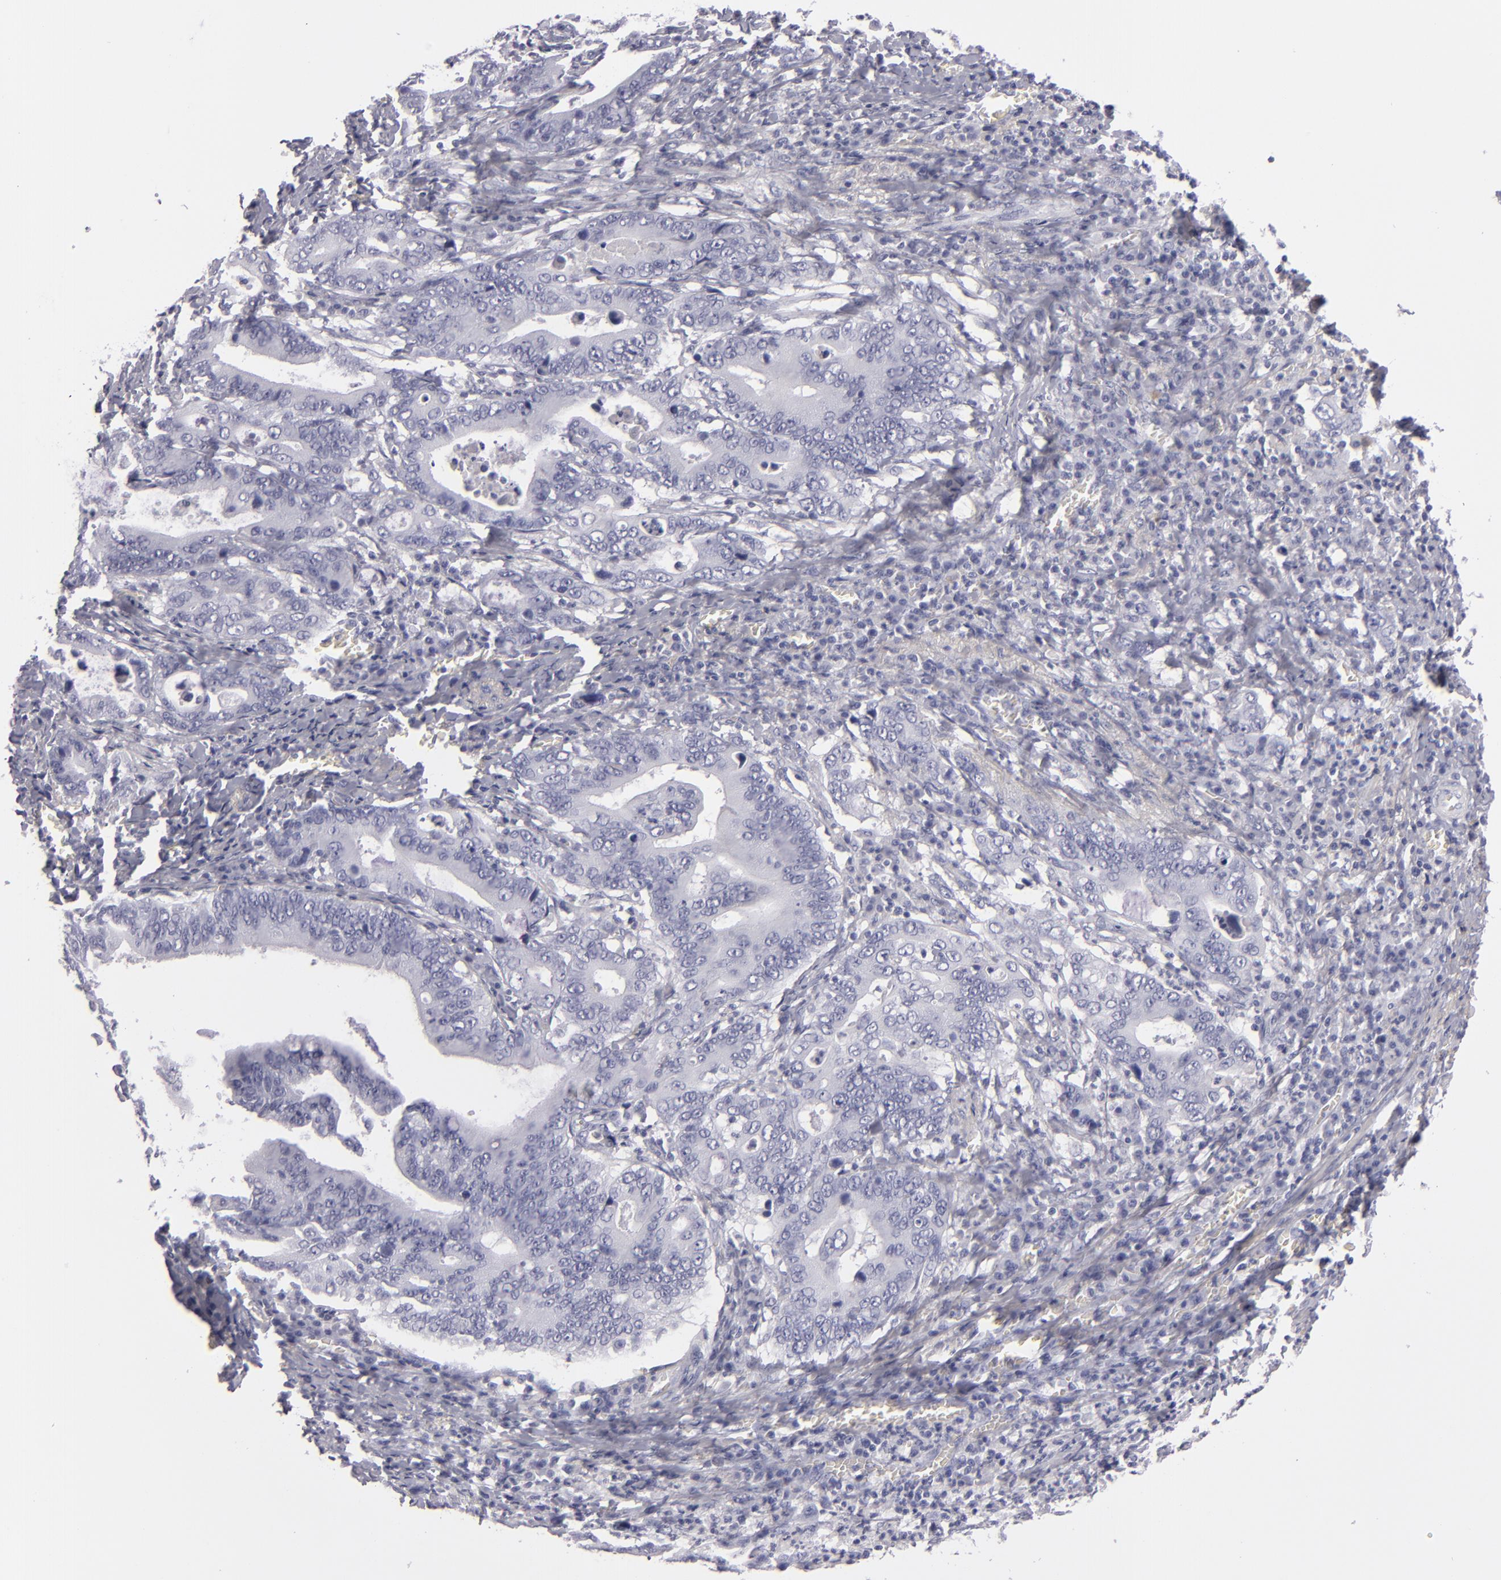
{"staining": {"intensity": "negative", "quantity": "none", "location": "none"}, "tissue": "stomach cancer", "cell_type": "Tumor cells", "image_type": "cancer", "snomed": [{"axis": "morphology", "description": "Adenocarcinoma, NOS"}, {"axis": "topography", "description": "Stomach, upper"}], "caption": "Human adenocarcinoma (stomach) stained for a protein using immunohistochemistry reveals no staining in tumor cells.", "gene": "F13A1", "patient": {"sex": "male", "age": 63}}